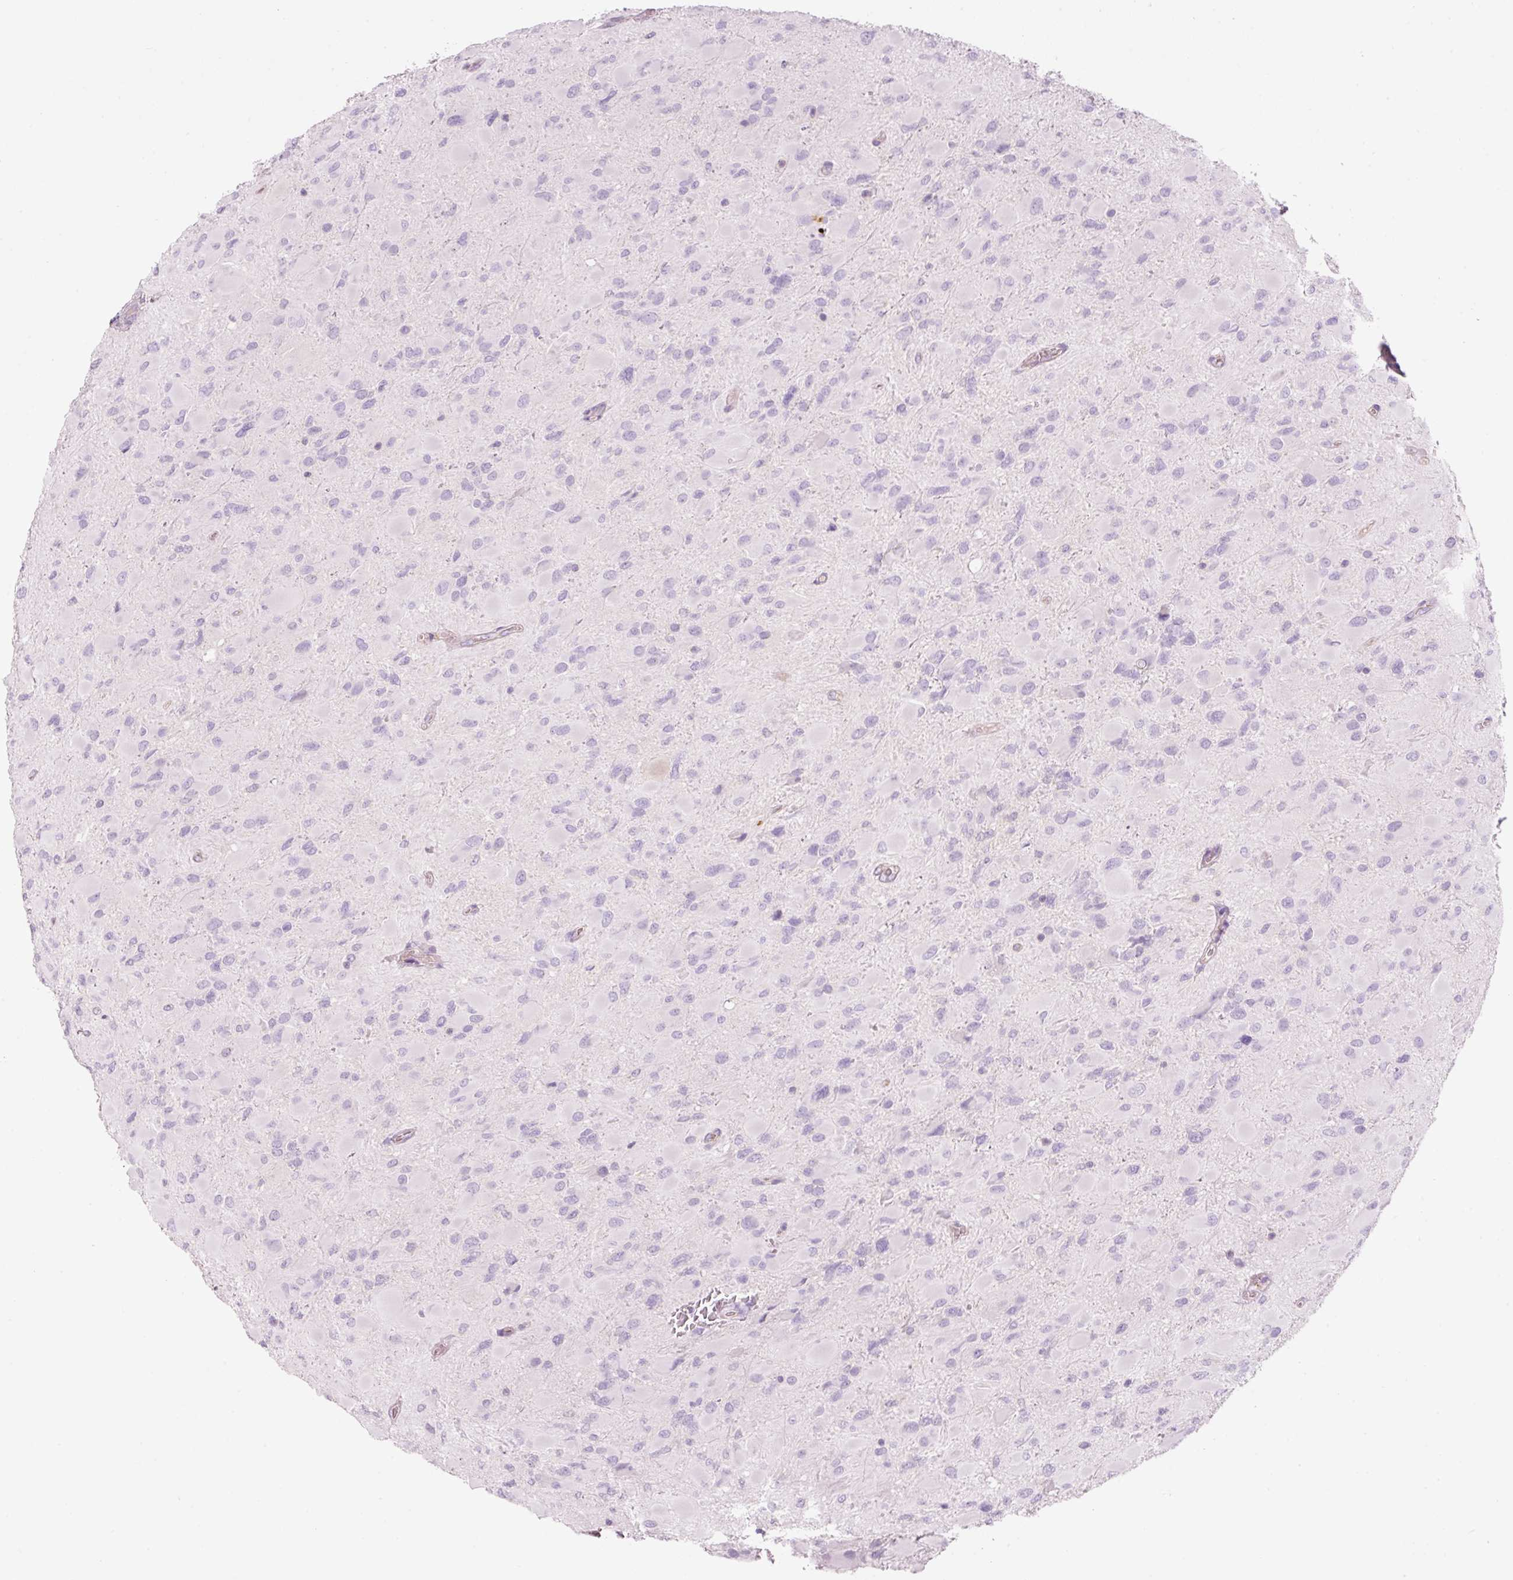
{"staining": {"intensity": "negative", "quantity": "none", "location": "none"}, "tissue": "glioma", "cell_type": "Tumor cells", "image_type": "cancer", "snomed": [{"axis": "morphology", "description": "Glioma, malignant, High grade"}, {"axis": "topography", "description": "Cerebral cortex"}], "caption": "Immunohistochemical staining of human glioma demonstrates no significant positivity in tumor cells.", "gene": "MAP3K3", "patient": {"sex": "female", "age": 36}}